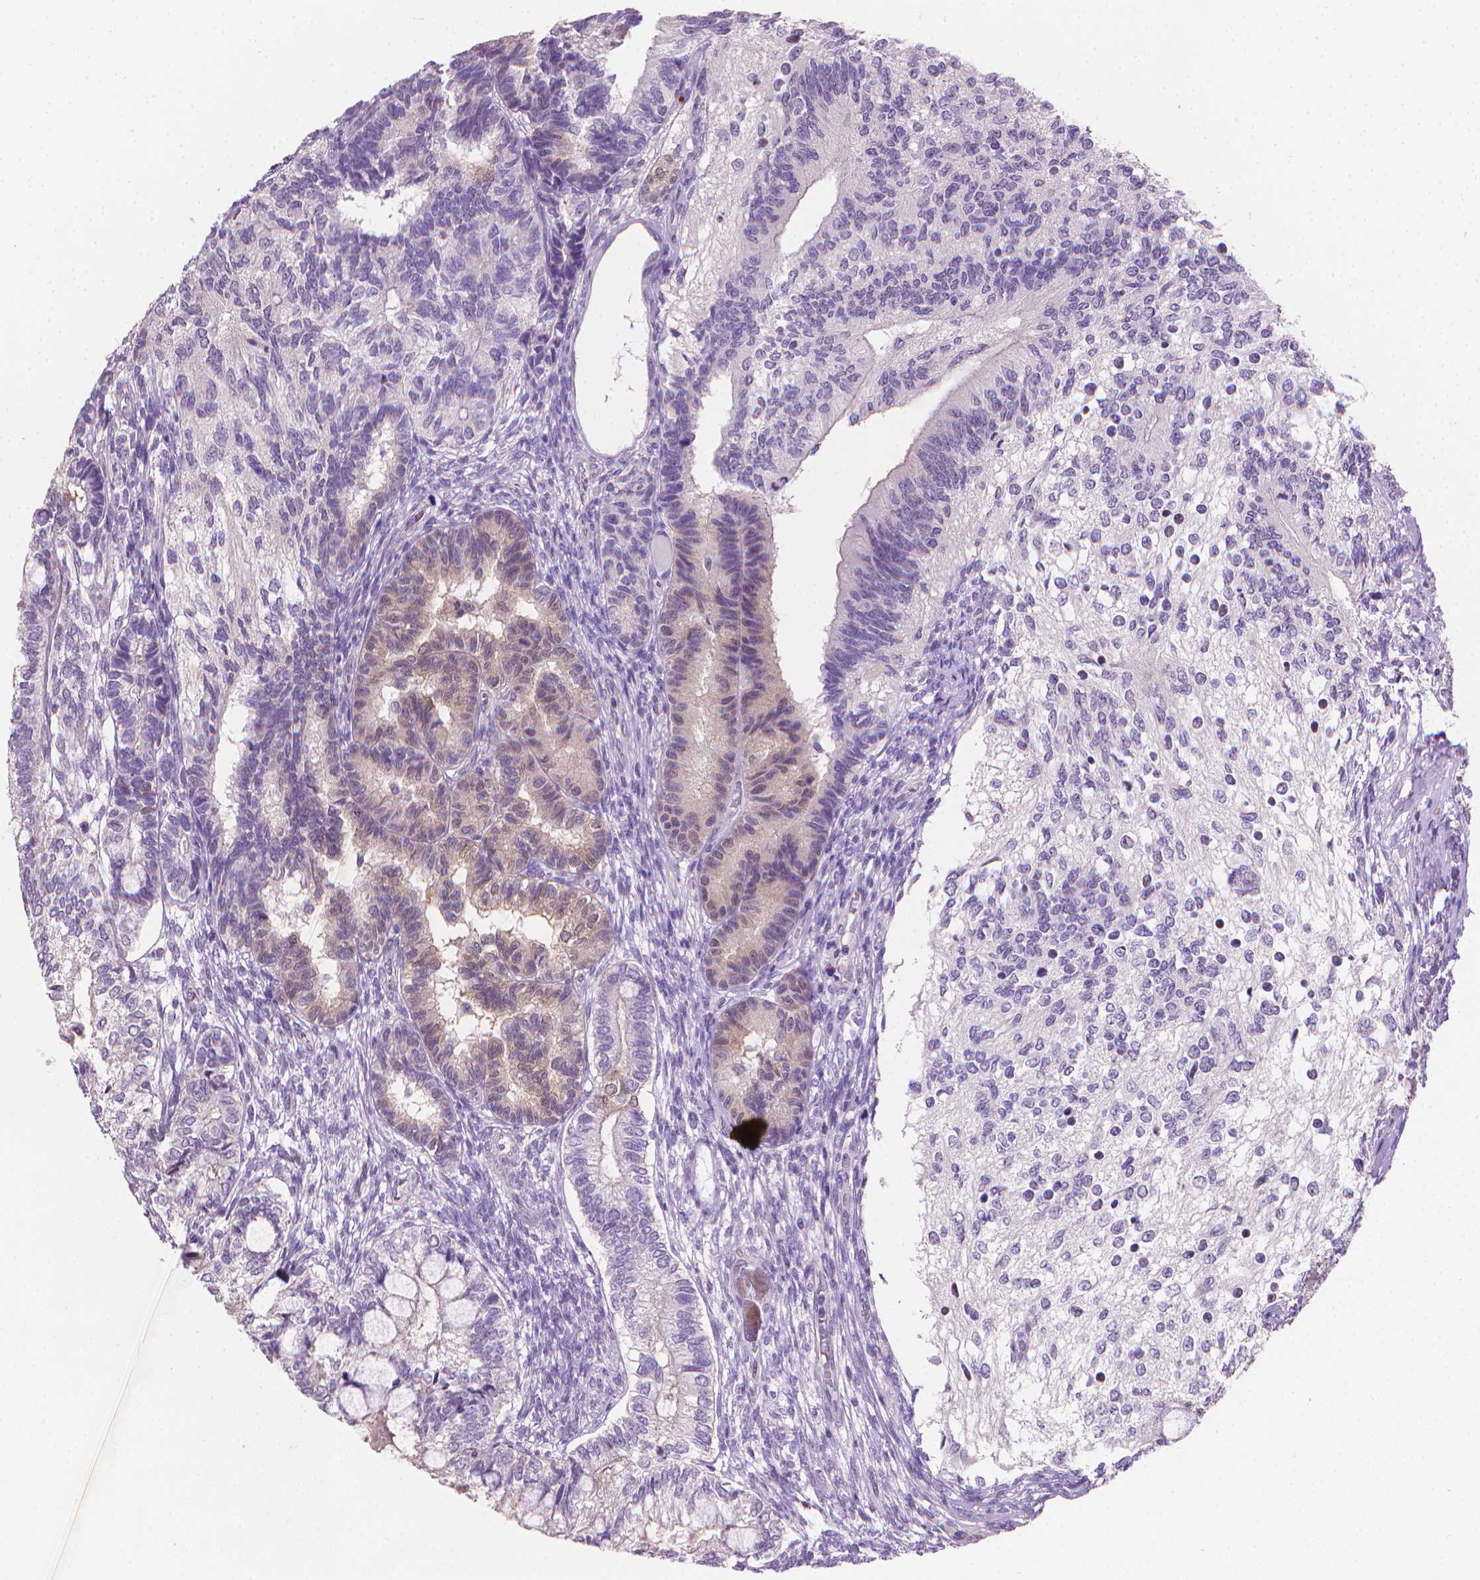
{"staining": {"intensity": "weak", "quantity": "<25%", "location": "cytoplasmic/membranous"}, "tissue": "testis cancer", "cell_type": "Tumor cells", "image_type": "cancer", "snomed": [{"axis": "morphology", "description": "Seminoma, NOS"}, {"axis": "morphology", "description": "Carcinoma, Embryonal, NOS"}, {"axis": "topography", "description": "Testis"}], "caption": "Embryonal carcinoma (testis) was stained to show a protein in brown. There is no significant expression in tumor cells. (Immunohistochemistry (ihc), brightfield microscopy, high magnification).", "gene": "CLXN", "patient": {"sex": "male", "age": 41}}